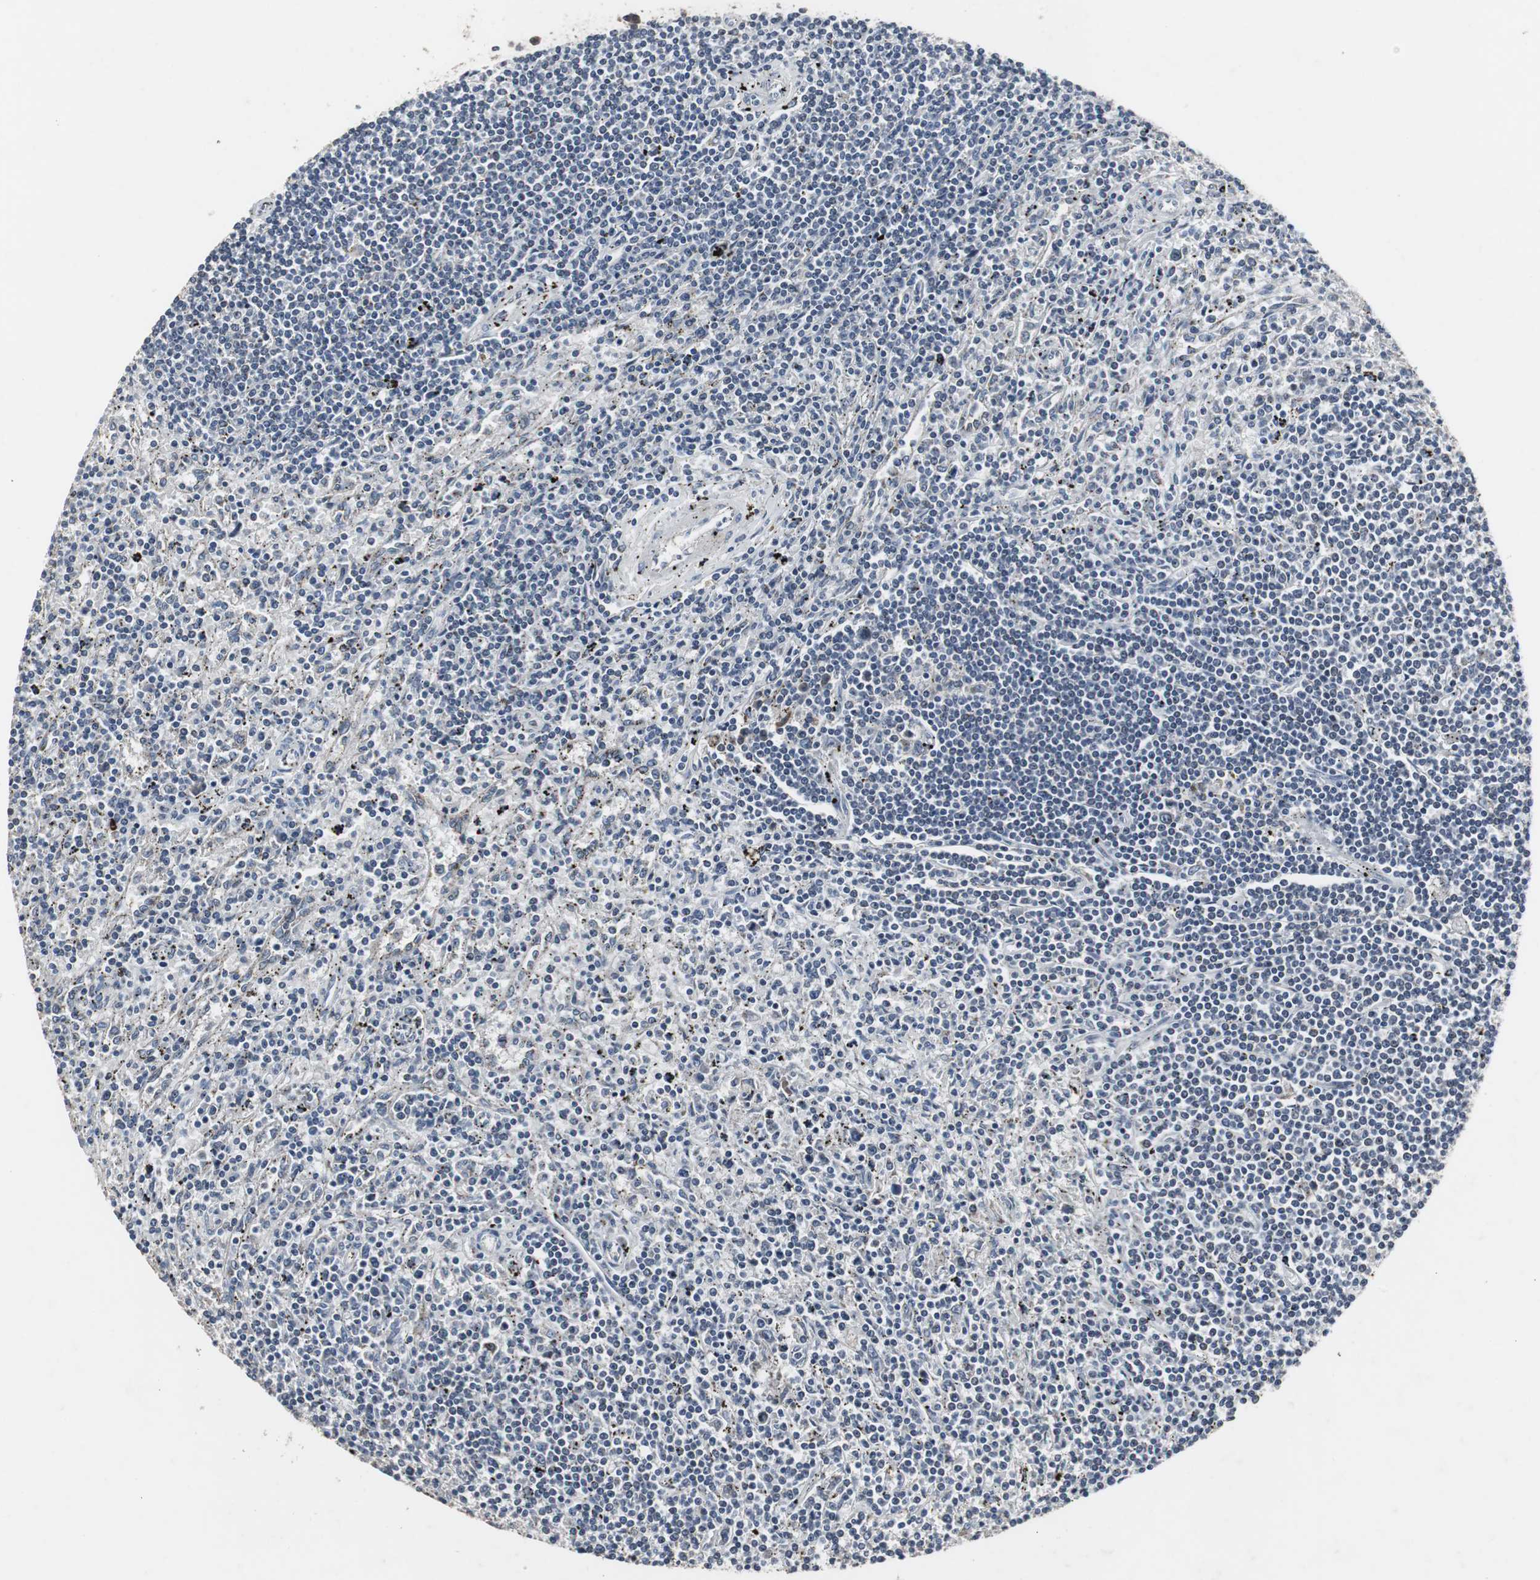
{"staining": {"intensity": "negative", "quantity": "none", "location": "none"}, "tissue": "lymphoma", "cell_type": "Tumor cells", "image_type": "cancer", "snomed": [{"axis": "morphology", "description": "Malignant lymphoma, non-Hodgkin's type, Low grade"}, {"axis": "topography", "description": "Spleen"}], "caption": "Immunohistochemical staining of lymphoma exhibits no significant positivity in tumor cells. (Stains: DAB (3,3'-diaminobenzidine) immunohistochemistry (IHC) with hematoxylin counter stain, Microscopy: brightfield microscopy at high magnification).", "gene": "ACAA1", "patient": {"sex": "male", "age": 76}}